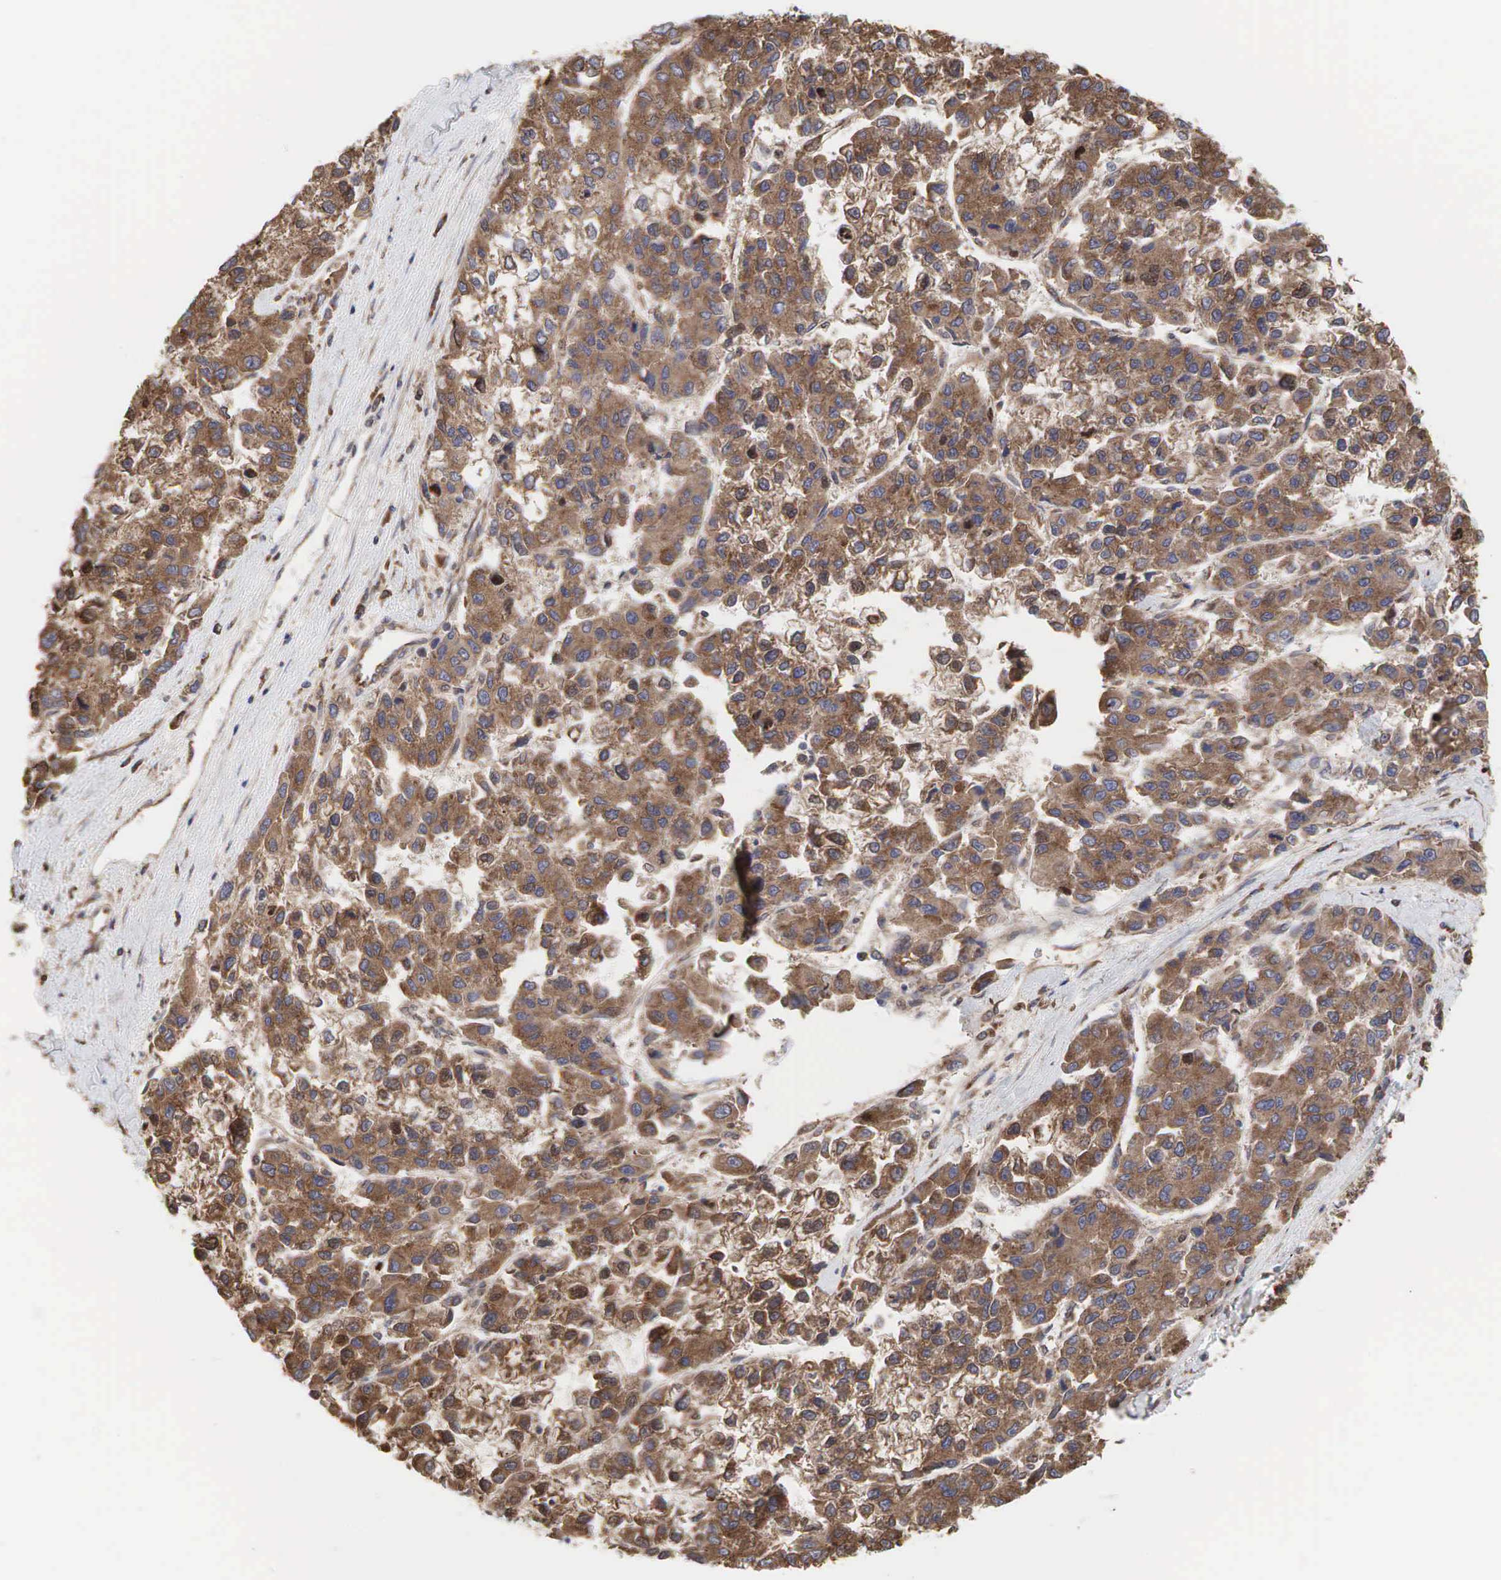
{"staining": {"intensity": "moderate", "quantity": ">75%", "location": "cytoplasmic/membranous"}, "tissue": "liver cancer", "cell_type": "Tumor cells", "image_type": "cancer", "snomed": [{"axis": "morphology", "description": "Carcinoma, Hepatocellular, NOS"}, {"axis": "topography", "description": "Liver"}], "caption": "Moderate cytoplasmic/membranous protein staining is present in approximately >75% of tumor cells in liver hepatocellular carcinoma.", "gene": "PABPC5", "patient": {"sex": "female", "age": 66}}